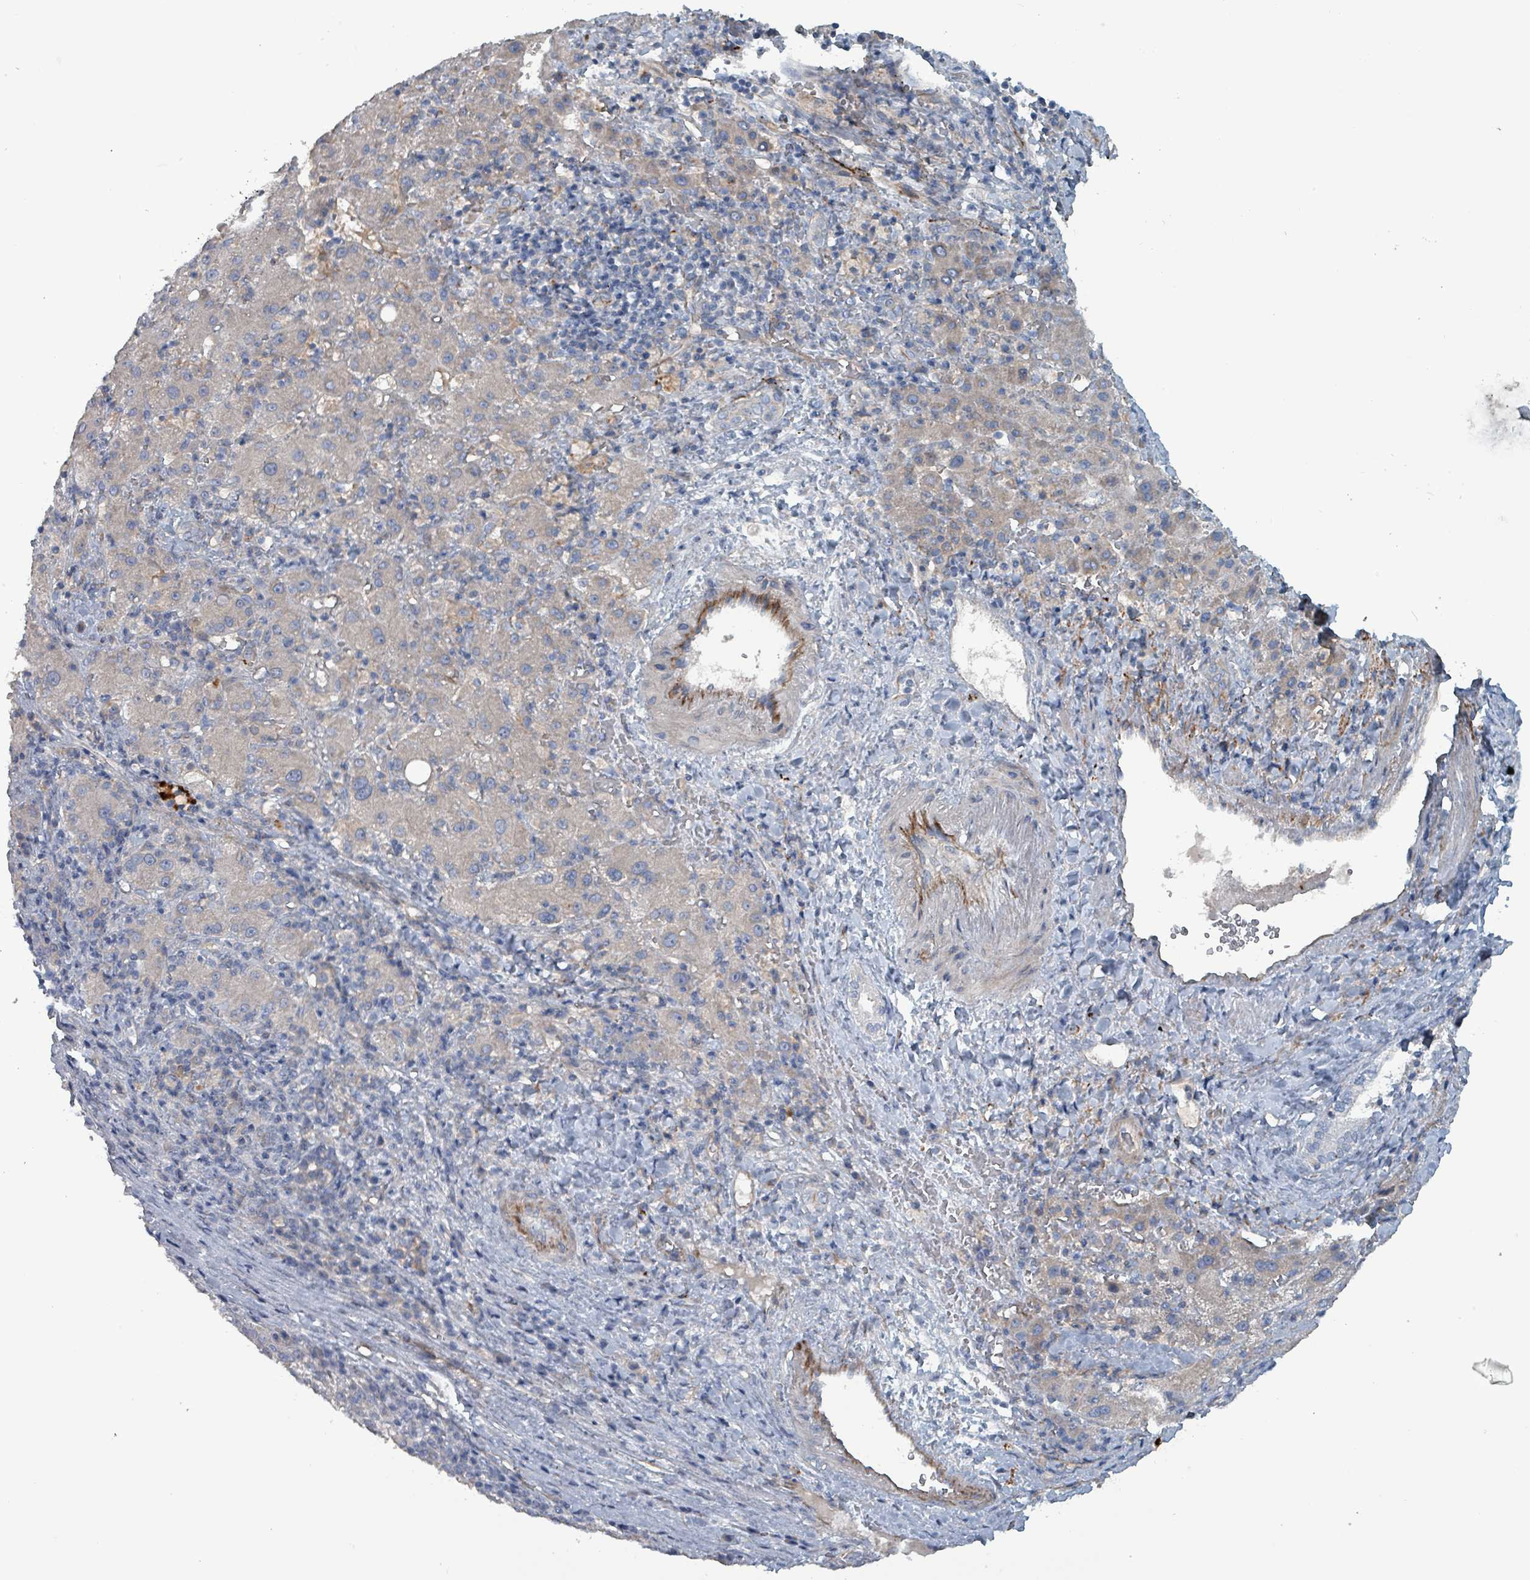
{"staining": {"intensity": "weak", "quantity": "<25%", "location": "cytoplasmic/membranous"}, "tissue": "liver cancer", "cell_type": "Tumor cells", "image_type": "cancer", "snomed": [{"axis": "morphology", "description": "Carcinoma, Hepatocellular, NOS"}, {"axis": "topography", "description": "Liver"}], "caption": "Immunohistochemical staining of human liver hepatocellular carcinoma shows no significant staining in tumor cells.", "gene": "TAAR5", "patient": {"sex": "female", "age": 58}}